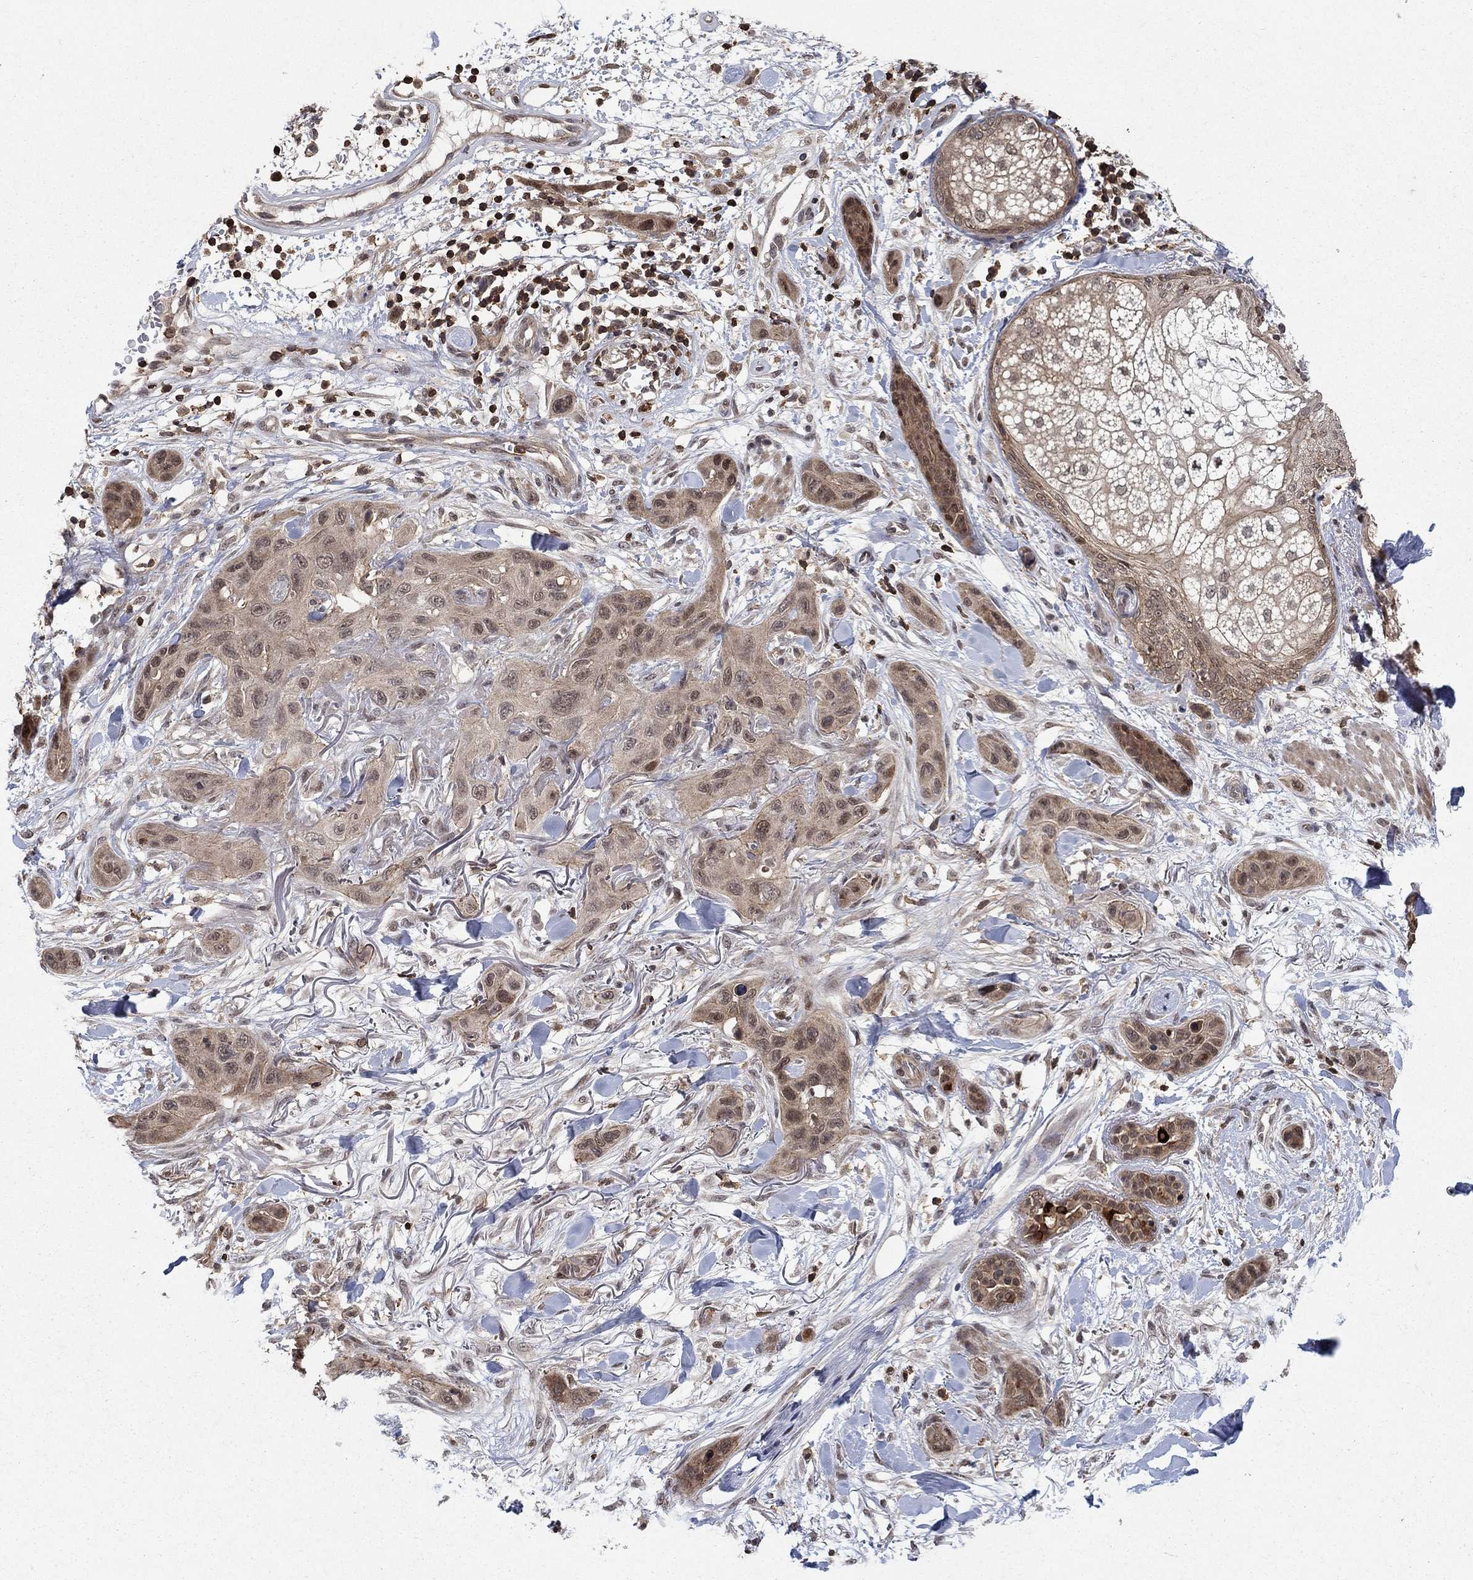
{"staining": {"intensity": "moderate", "quantity": "25%-75%", "location": "cytoplasmic/membranous,nuclear"}, "tissue": "skin cancer", "cell_type": "Tumor cells", "image_type": "cancer", "snomed": [{"axis": "morphology", "description": "Squamous cell carcinoma, NOS"}, {"axis": "topography", "description": "Skin"}], "caption": "The photomicrograph reveals immunohistochemical staining of squamous cell carcinoma (skin). There is moderate cytoplasmic/membranous and nuclear staining is seen in approximately 25%-75% of tumor cells.", "gene": "CCDC66", "patient": {"sex": "male", "age": 78}}